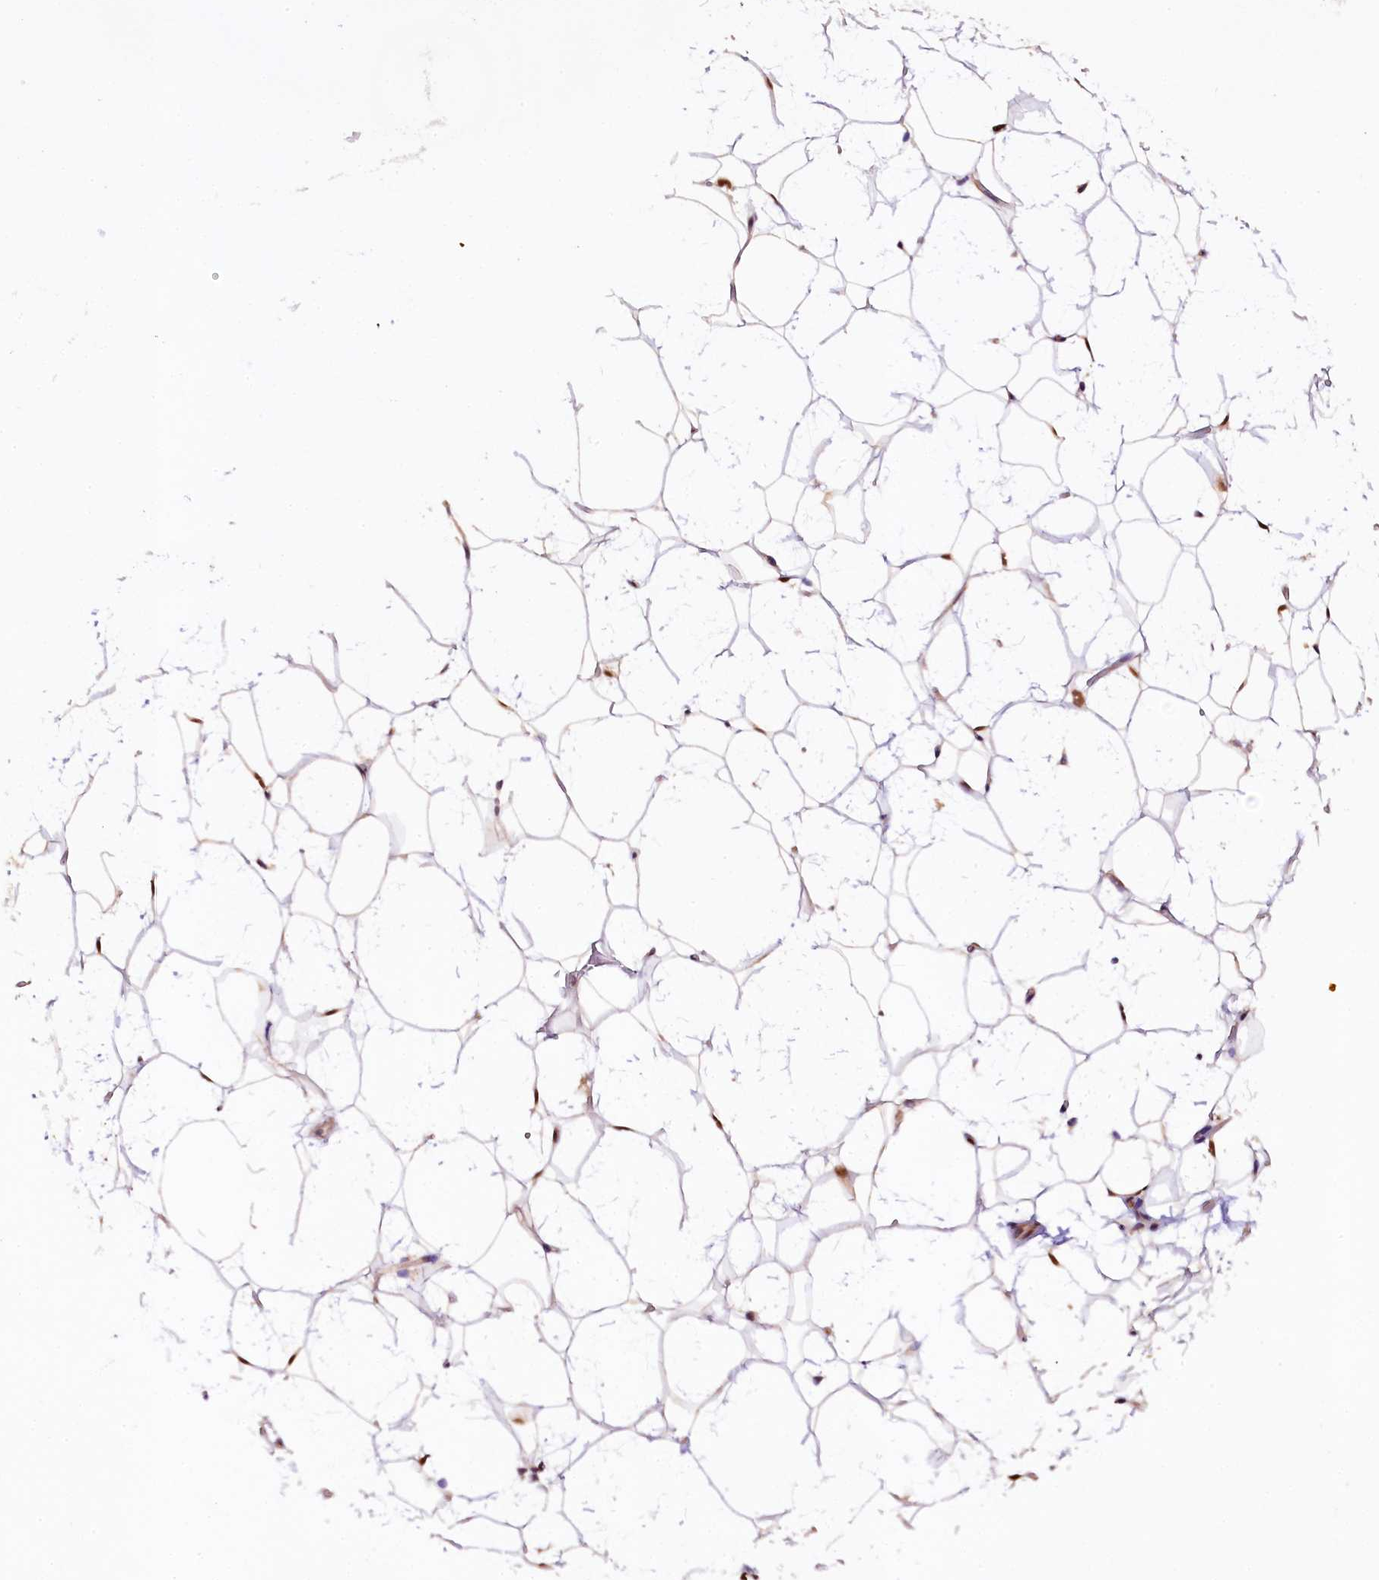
{"staining": {"intensity": "moderate", "quantity": "25%-75%", "location": "nuclear"}, "tissue": "adipose tissue", "cell_type": "Adipocytes", "image_type": "normal", "snomed": [{"axis": "morphology", "description": "Normal tissue, NOS"}, {"axis": "topography", "description": "Breast"}], "caption": "Unremarkable adipose tissue reveals moderate nuclear expression in approximately 25%-75% of adipocytes.", "gene": "RPUSD2", "patient": {"sex": "female", "age": 26}}